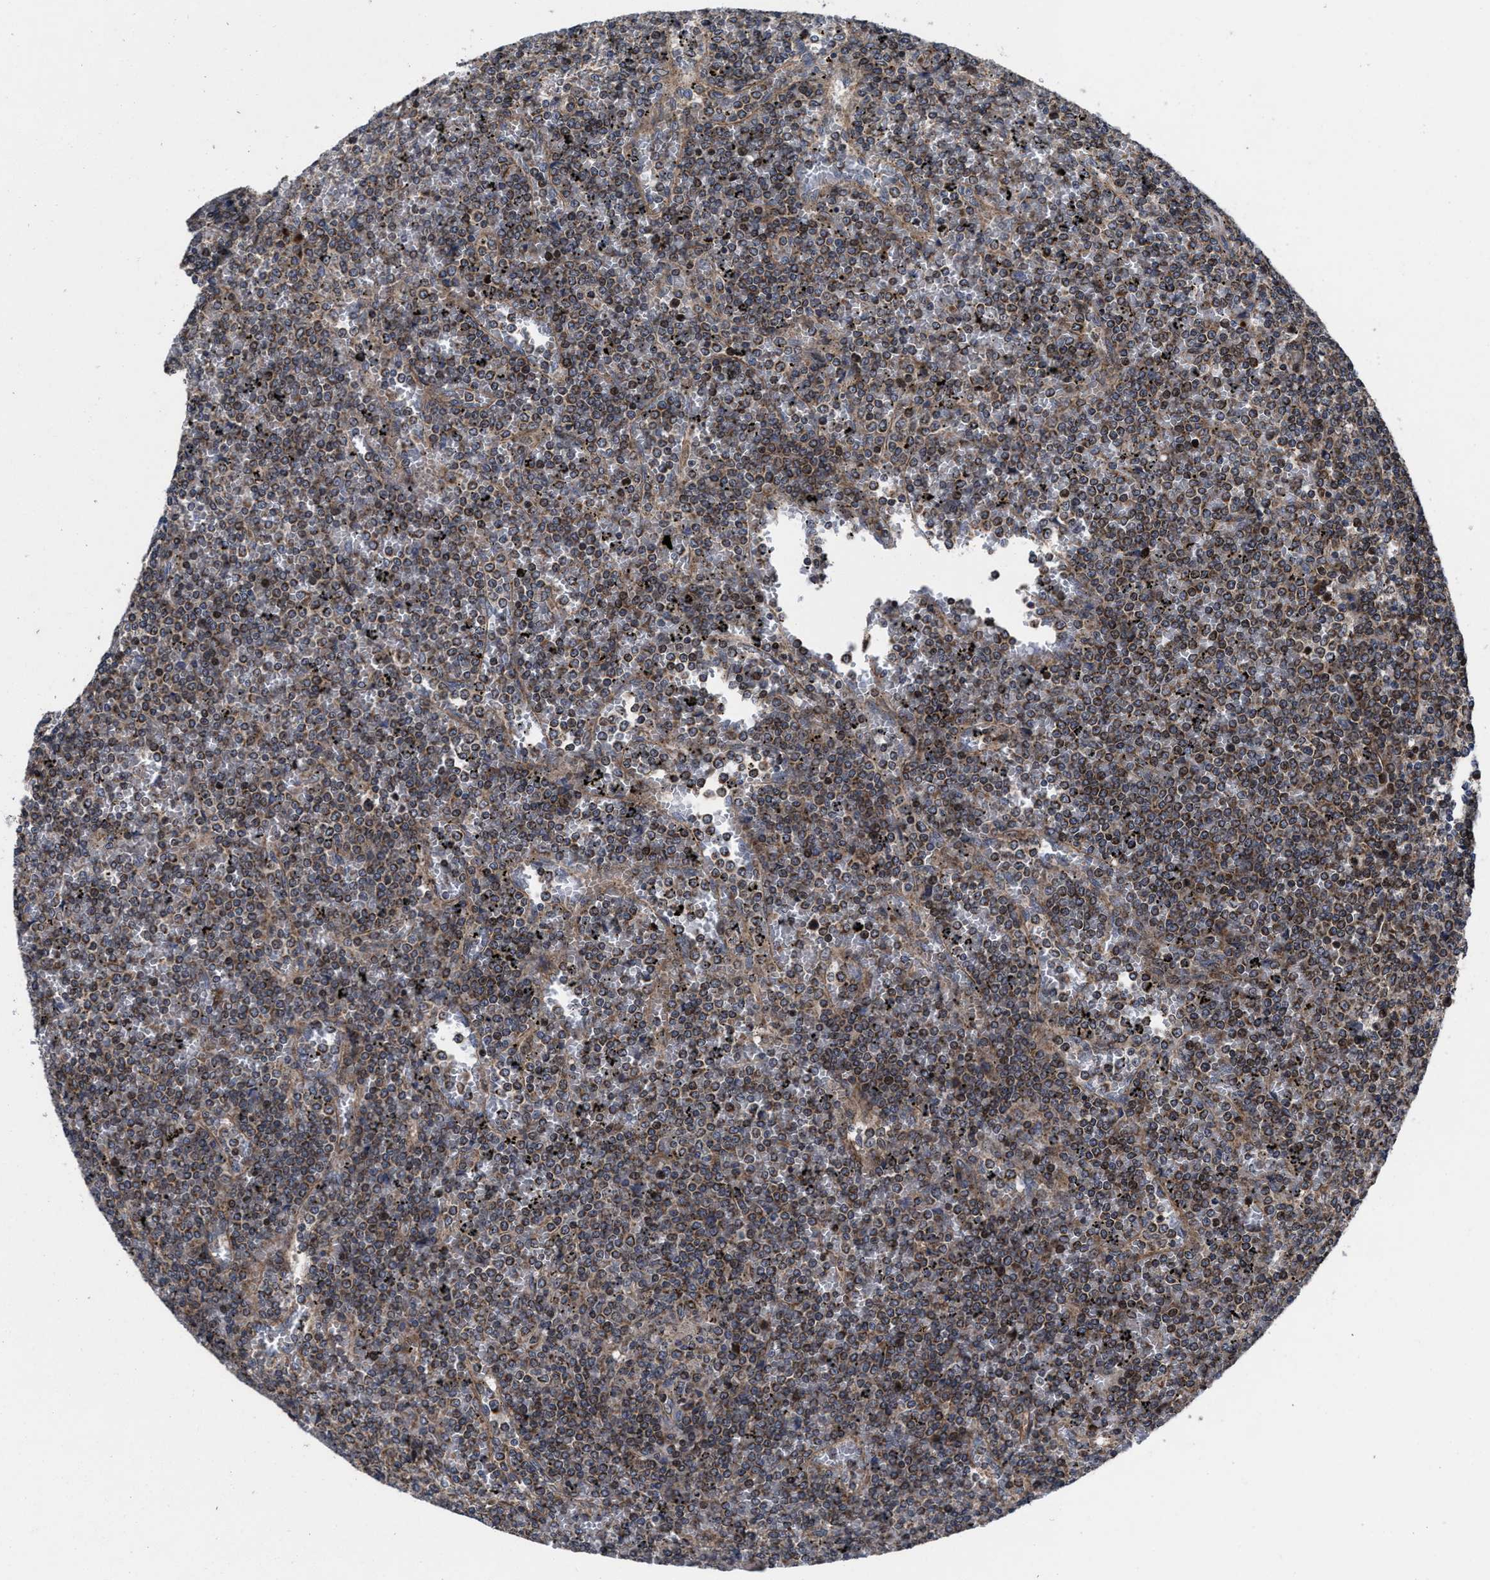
{"staining": {"intensity": "weak", "quantity": ">75%", "location": "cytoplasmic/membranous"}, "tissue": "lymphoma", "cell_type": "Tumor cells", "image_type": "cancer", "snomed": [{"axis": "morphology", "description": "Malignant lymphoma, non-Hodgkin's type, Low grade"}, {"axis": "topography", "description": "Spleen"}], "caption": "Protein expression by immunohistochemistry (IHC) displays weak cytoplasmic/membranous positivity in about >75% of tumor cells in malignant lymphoma, non-Hodgkin's type (low-grade).", "gene": "MRPL50", "patient": {"sex": "female", "age": 19}}